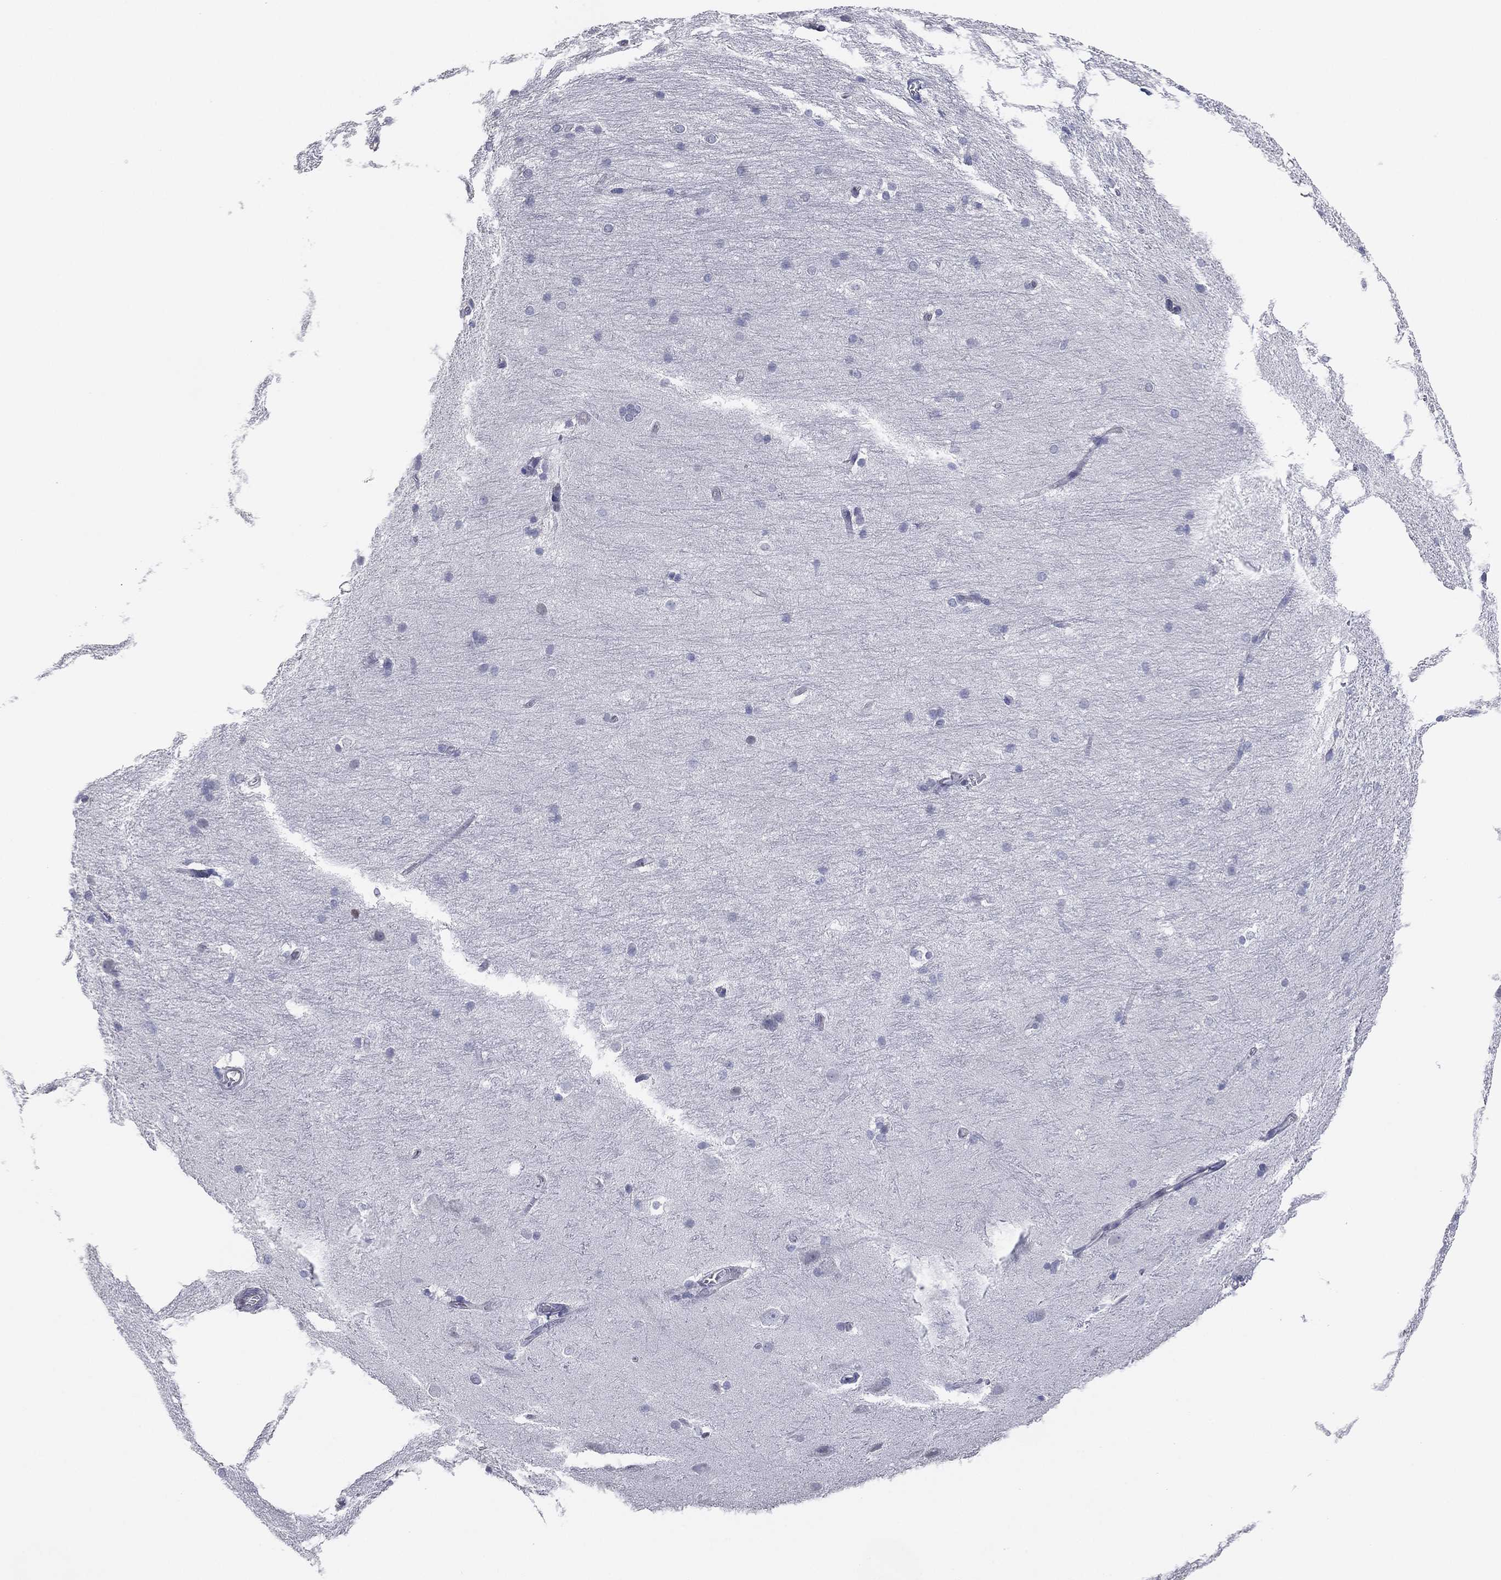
{"staining": {"intensity": "negative", "quantity": "none", "location": "none"}, "tissue": "hippocampus", "cell_type": "Glial cells", "image_type": "normal", "snomed": [{"axis": "morphology", "description": "Normal tissue, NOS"}, {"axis": "topography", "description": "Cerebral cortex"}, {"axis": "topography", "description": "Hippocampus"}], "caption": "Immunohistochemical staining of benign human hippocampus demonstrates no significant positivity in glial cells.", "gene": "CFTR", "patient": {"sex": "female", "age": 19}}